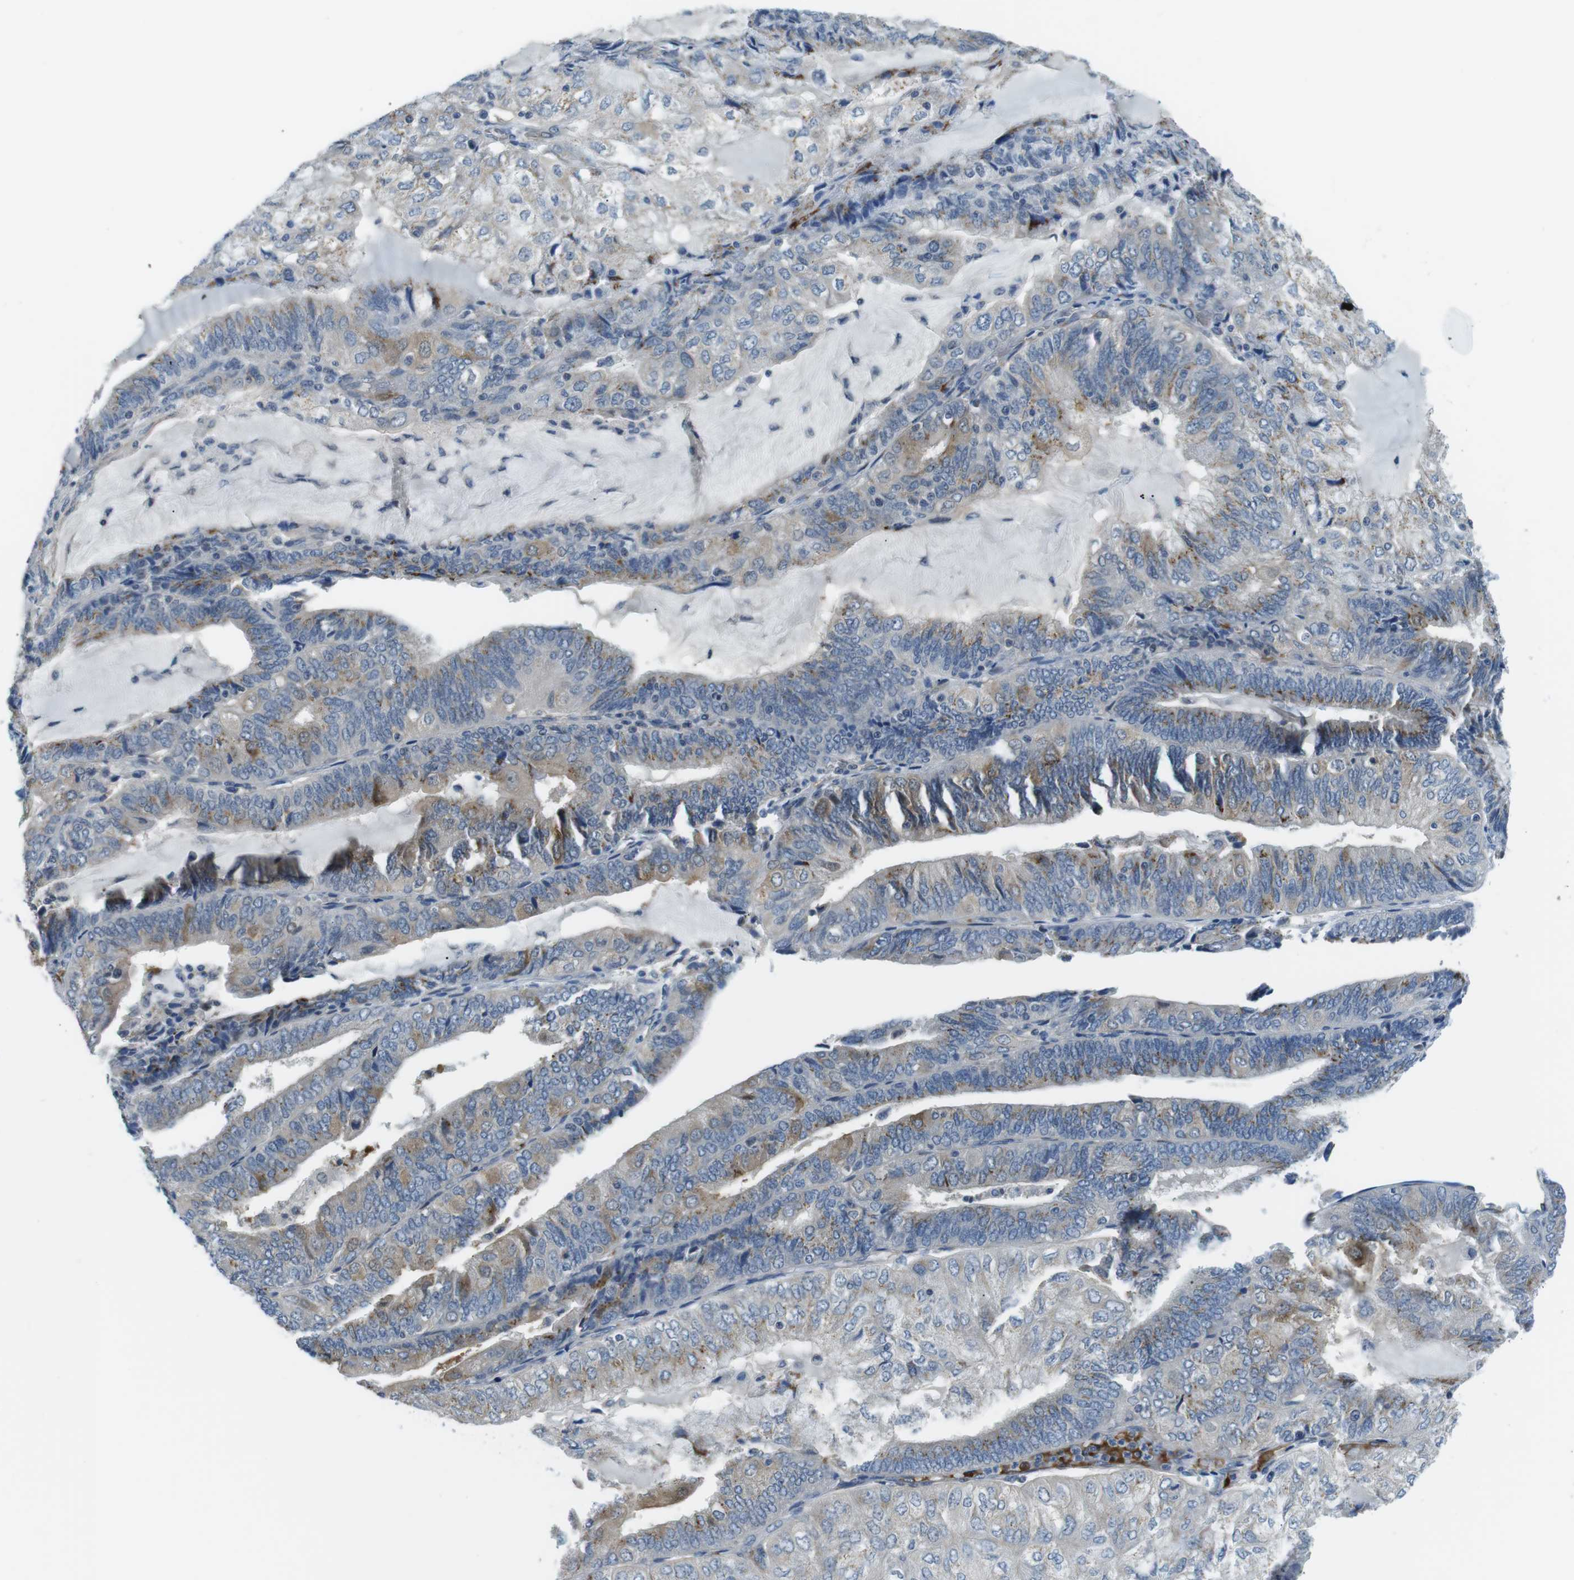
{"staining": {"intensity": "moderate", "quantity": "<25%", "location": "cytoplasmic/membranous"}, "tissue": "endometrial cancer", "cell_type": "Tumor cells", "image_type": "cancer", "snomed": [{"axis": "morphology", "description": "Adenocarcinoma, NOS"}, {"axis": "topography", "description": "Endometrium"}], "caption": "A high-resolution image shows IHC staining of adenocarcinoma (endometrial), which exhibits moderate cytoplasmic/membranous staining in approximately <25% of tumor cells.", "gene": "WSCD1", "patient": {"sex": "female", "age": 81}}